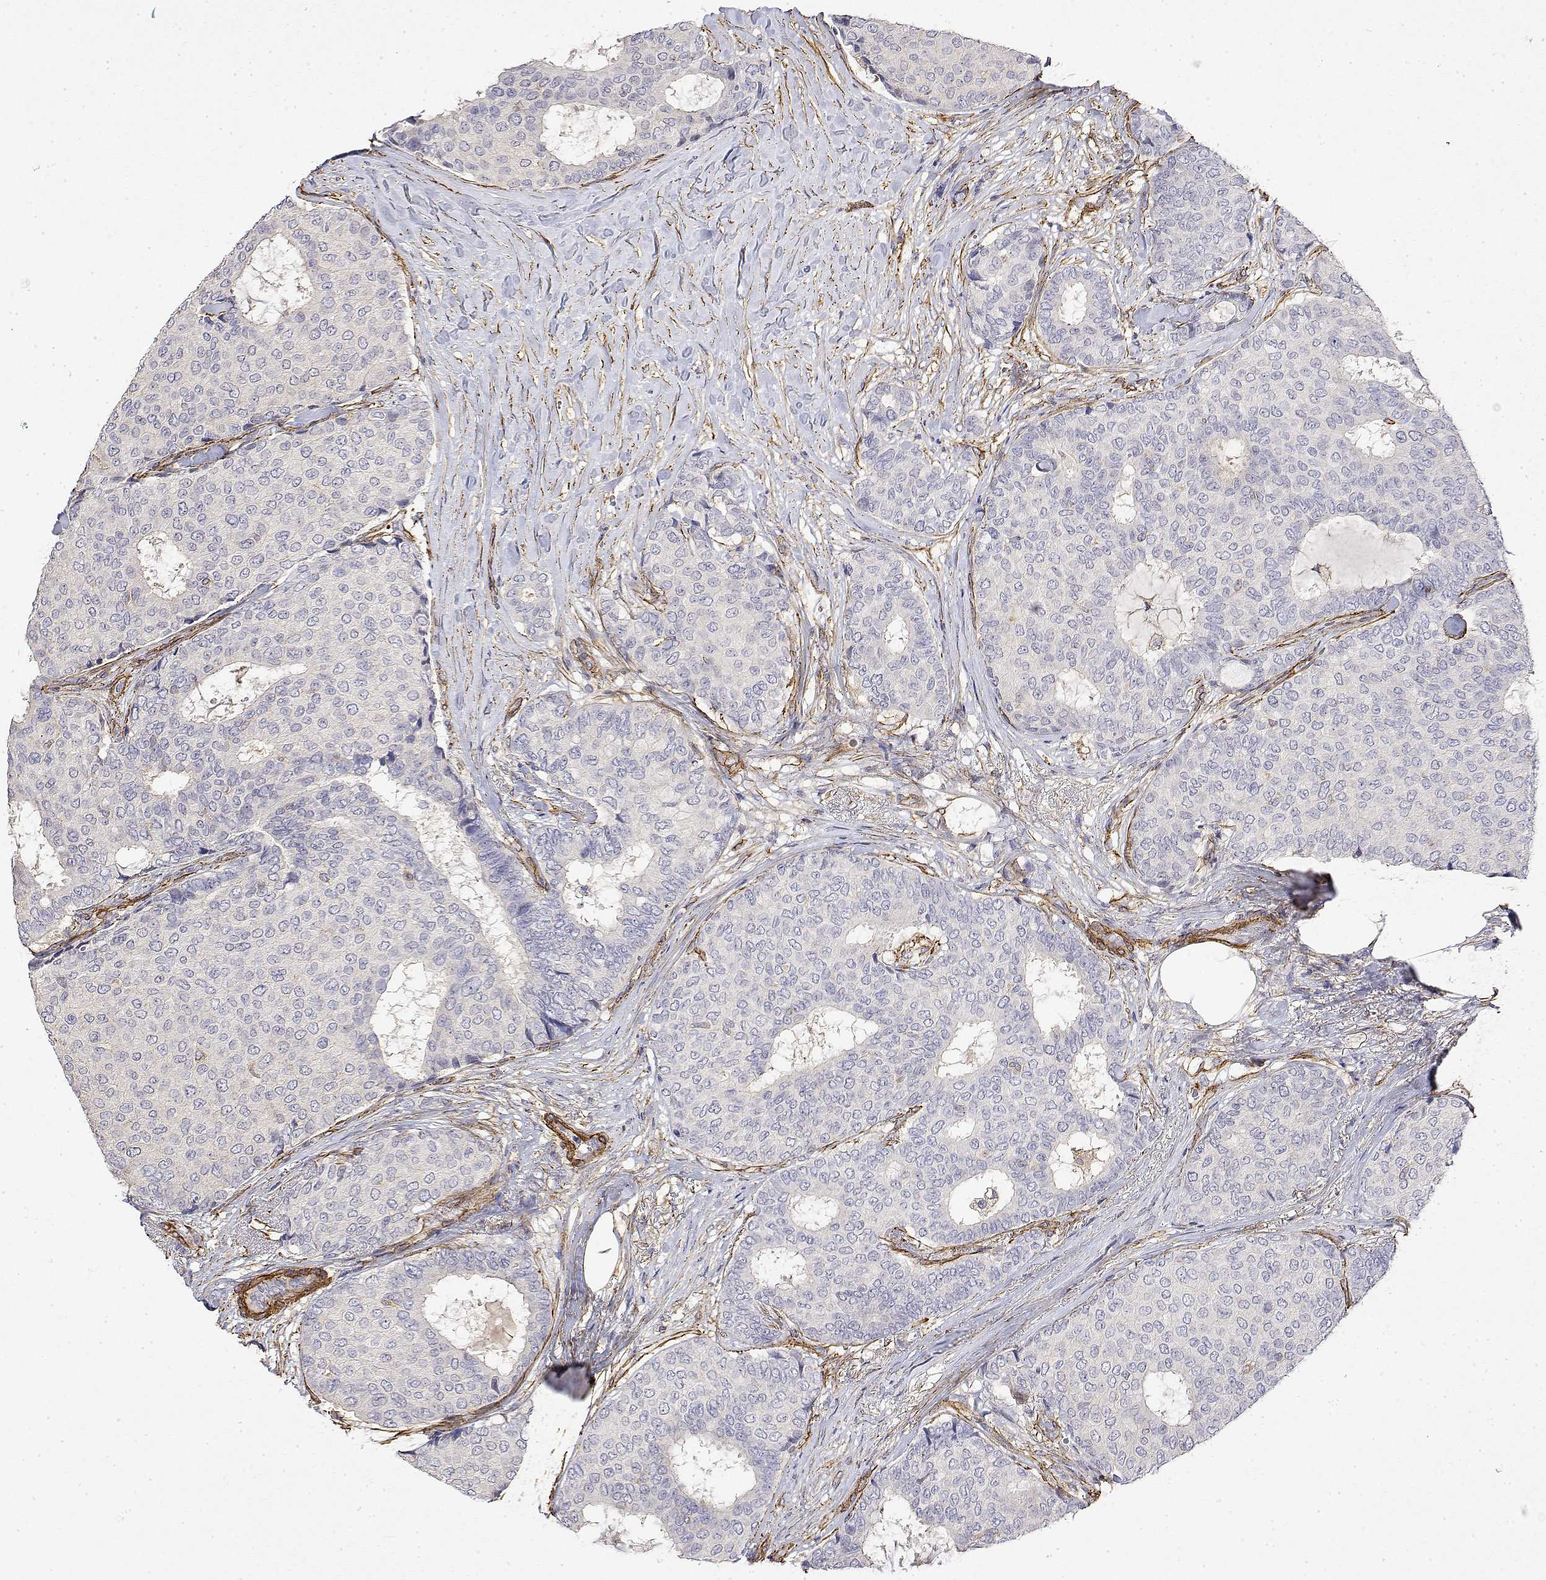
{"staining": {"intensity": "negative", "quantity": "none", "location": "none"}, "tissue": "breast cancer", "cell_type": "Tumor cells", "image_type": "cancer", "snomed": [{"axis": "morphology", "description": "Duct carcinoma"}, {"axis": "topography", "description": "Breast"}], "caption": "This is a image of immunohistochemistry staining of breast cancer, which shows no staining in tumor cells.", "gene": "SOWAHD", "patient": {"sex": "female", "age": 75}}